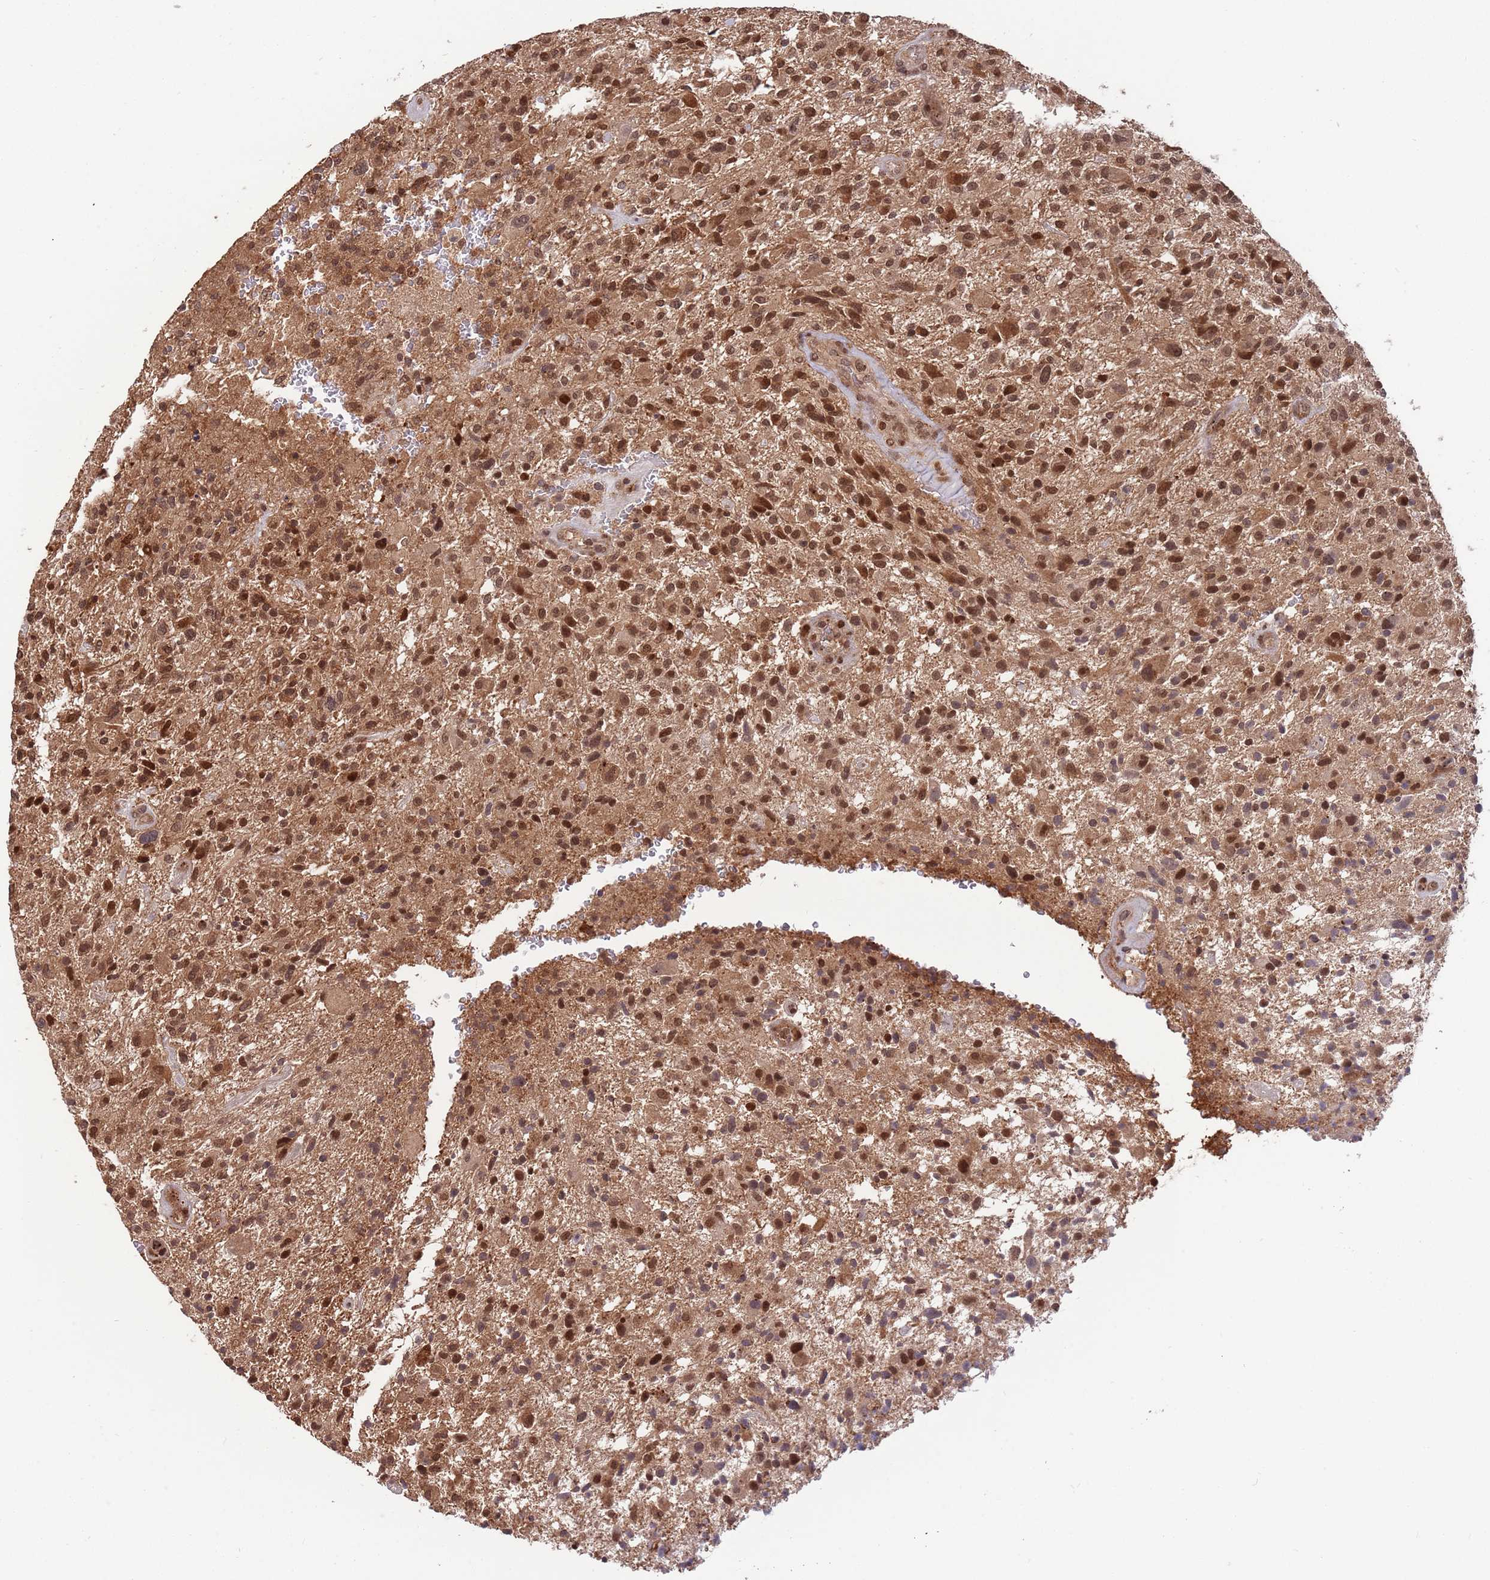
{"staining": {"intensity": "strong", "quantity": ">75%", "location": "cytoplasmic/membranous,nuclear"}, "tissue": "glioma", "cell_type": "Tumor cells", "image_type": "cancer", "snomed": [{"axis": "morphology", "description": "Glioma, malignant, High grade"}, {"axis": "topography", "description": "Brain"}], "caption": "An image of human glioma stained for a protein shows strong cytoplasmic/membranous and nuclear brown staining in tumor cells.", "gene": "SALL1", "patient": {"sex": "male", "age": 47}}